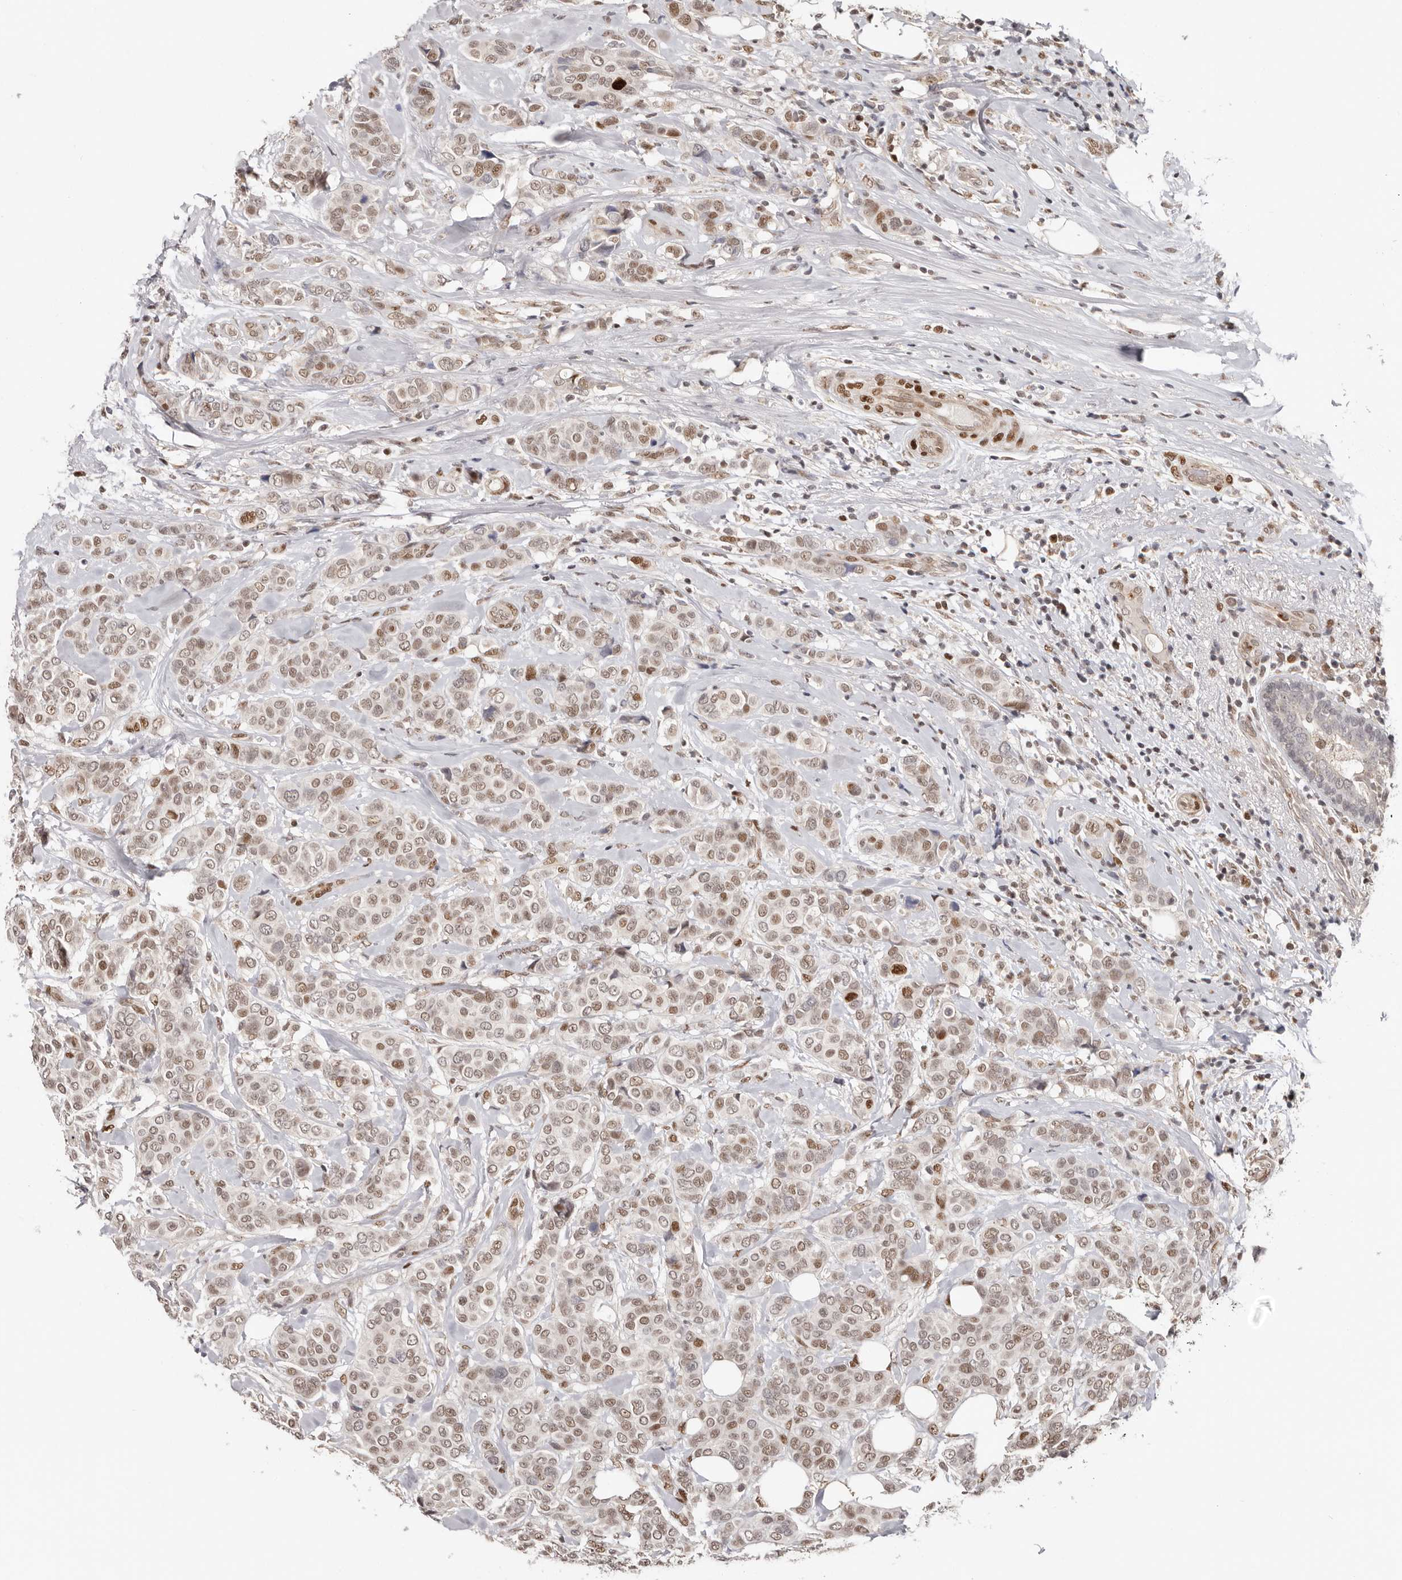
{"staining": {"intensity": "moderate", "quantity": ">75%", "location": "nuclear"}, "tissue": "breast cancer", "cell_type": "Tumor cells", "image_type": "cancer", "snomed": [{"axis": "morphology", "description": "Lobular carcinoma"}, {"axis": "topography", "description": "Breast"}], "caption": "A brown stain highlights moderate nuclear positivity of a protein in breast lobular carcinoma tumor cells.", "gene": "SMAD7", "patient": {"sex": "female", "age": 51}}